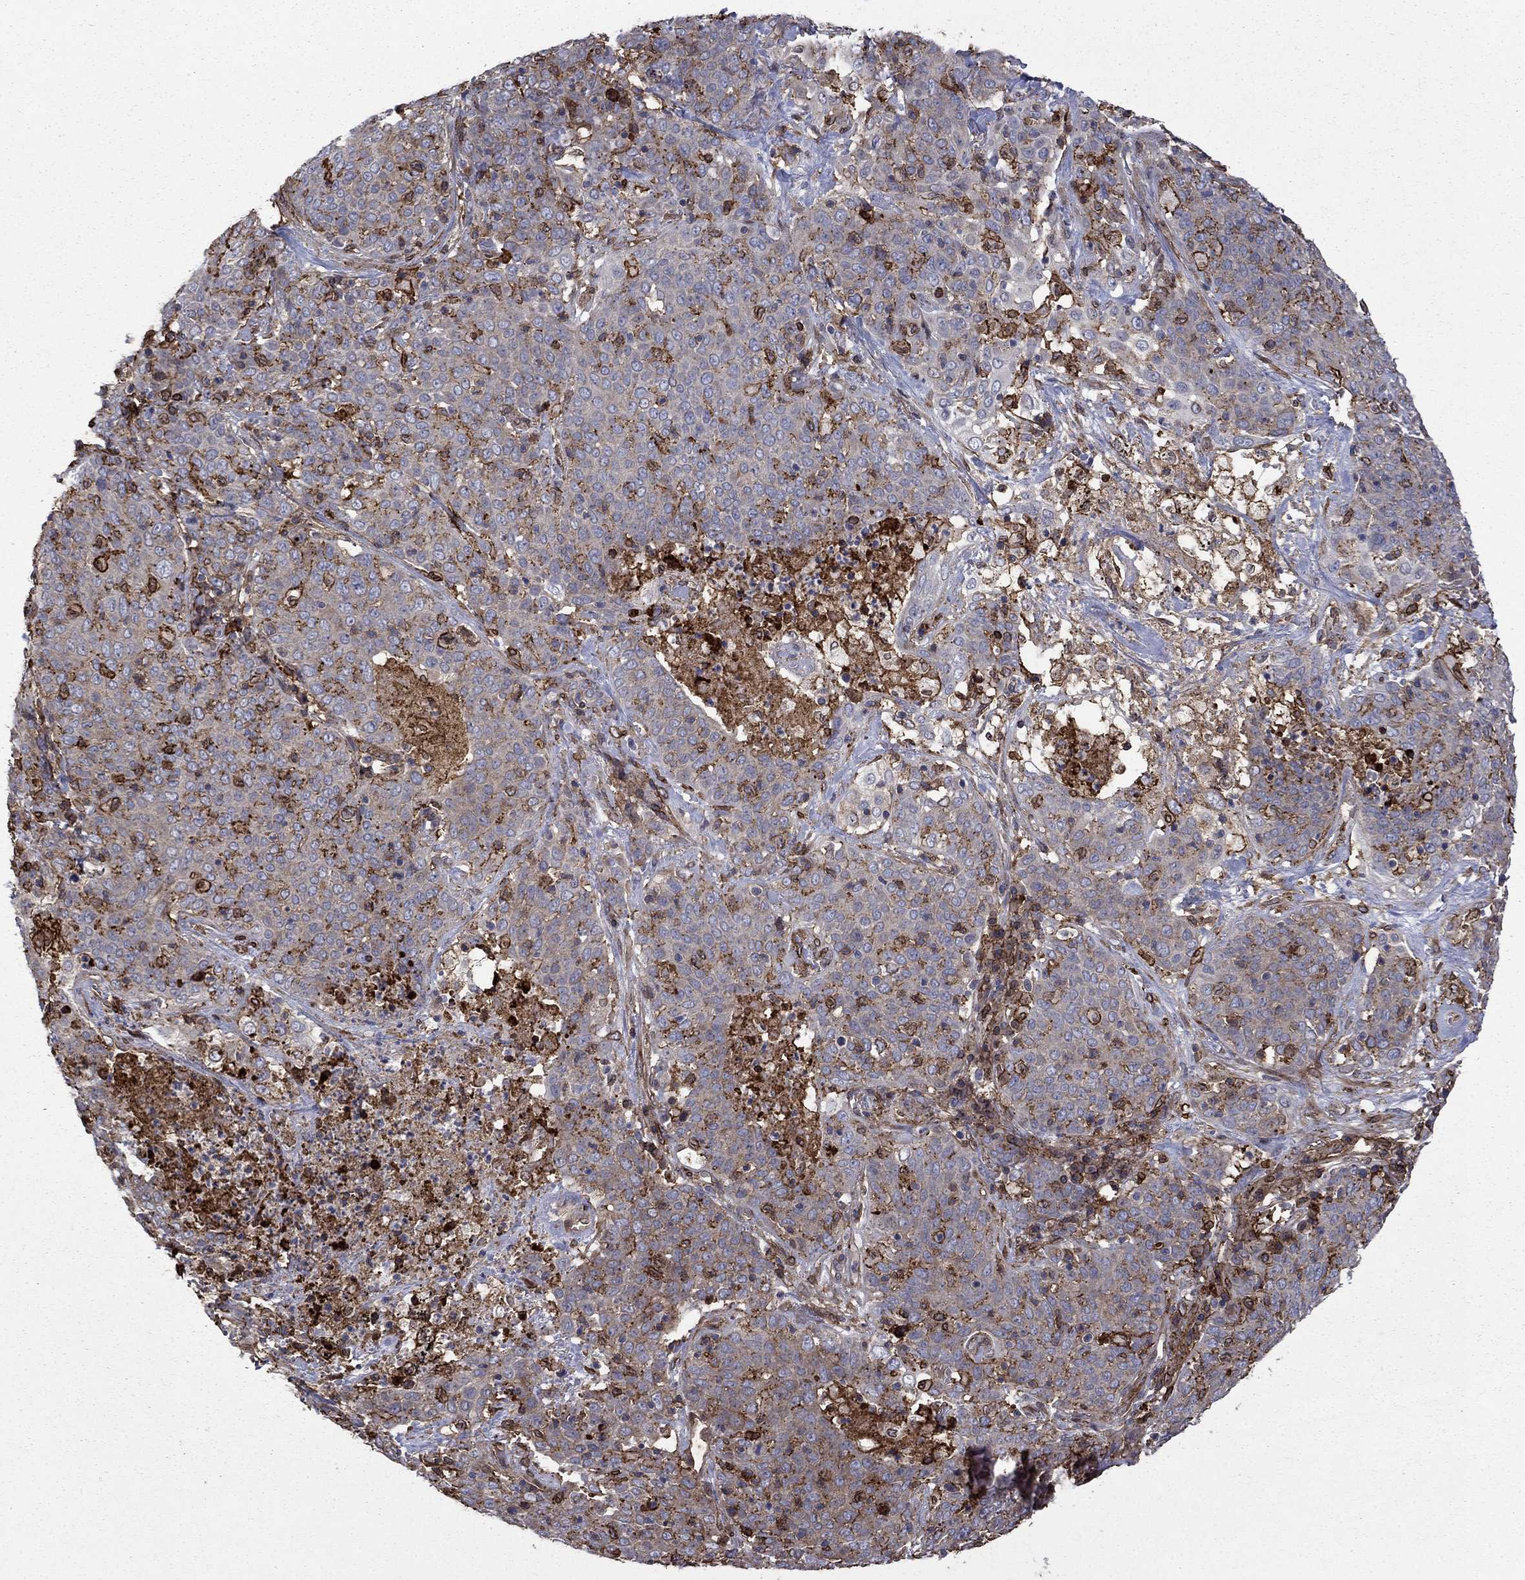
{"staining": {"intensity": "negative", "quantity": "none", "location": "none"}, "tissue": "lung cancer", "cell_type": "Tumor cells", "image_type": "cancer", "snomed": [{"axis": "morphology", "description": "Squamous cell carcinoma, NOS"}, {"axis": "topography", "description": "Lung"}], "caption": "Squamous cell carcinoma (lung) stained for a protein using IHC demonstrates no expression tumor cells.", "gene": "PLAU", "patient": {"sex": "male", "age": 82}}